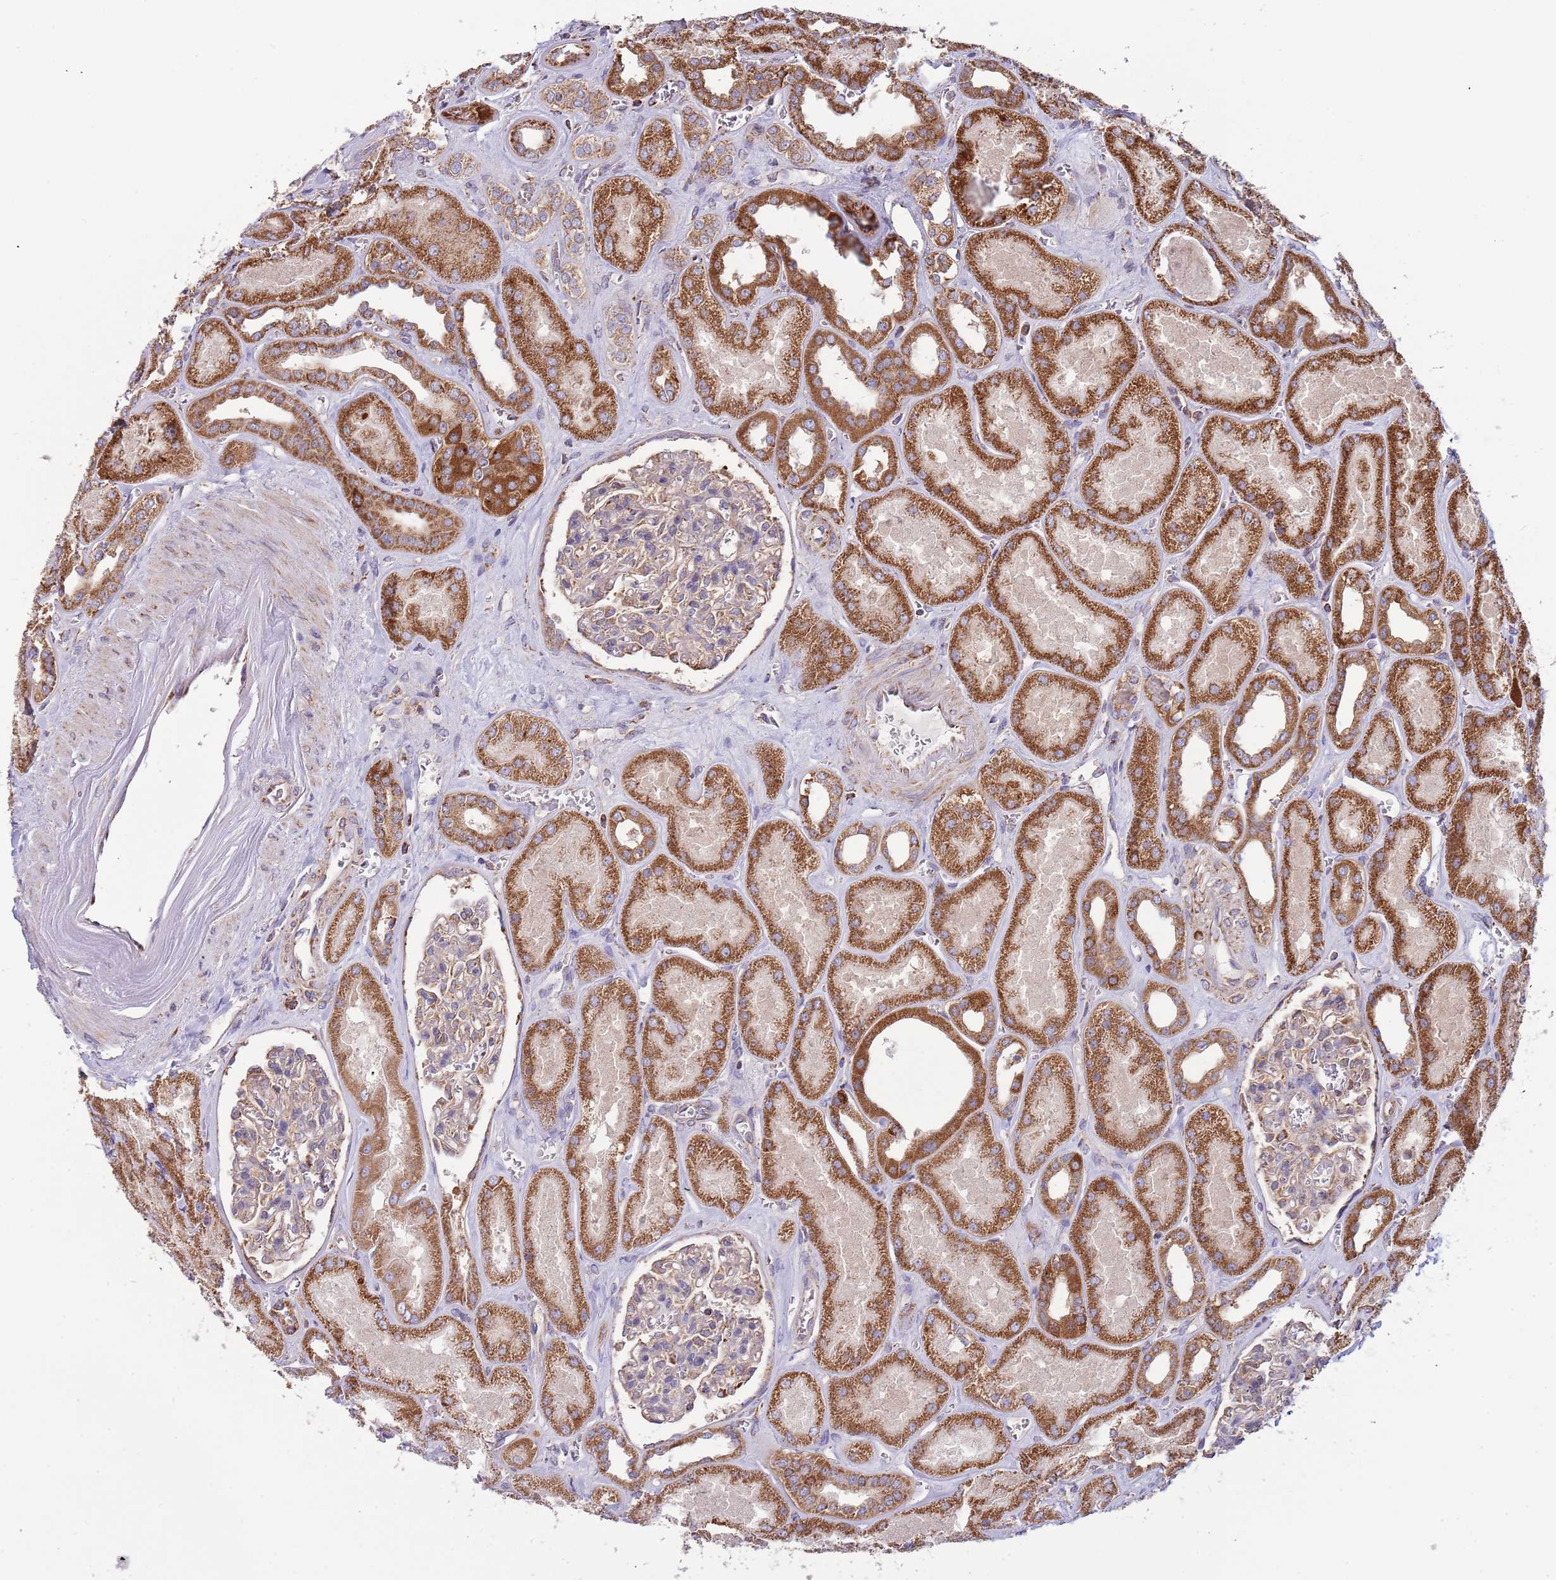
{"staining": {"intensity": "weak", "quantity": "25%-75%", "location": "cytoplasmic/membranous"}, "tissue": "kidney", "cell_type": "Cells in glomeruli", "image_type": "normal", "snomed": [{"axis": "morphology", "description": "Normal tissue, NOS"}, {"axis": "morphology", "description": "Adenocarcinoma, NOS"}, {"axis": "topography", "description": "Kidney"}], "caption": "Immunohistochemistry (DAB (3,3'-diaminobenzidine)) staining of benign kidney demonstrates weak cytoplasmic/membranous protein expression in approximately 25%-75% of cells in glomeruli. The staining is performed using DAB (3,3'-diaminobenzidine) brown chromogen to label protein expression. The nuclei are counter-stained blue using hematoxylin.", "gene": "VPS16", "patient": {"sex": "female", "age": 68}}